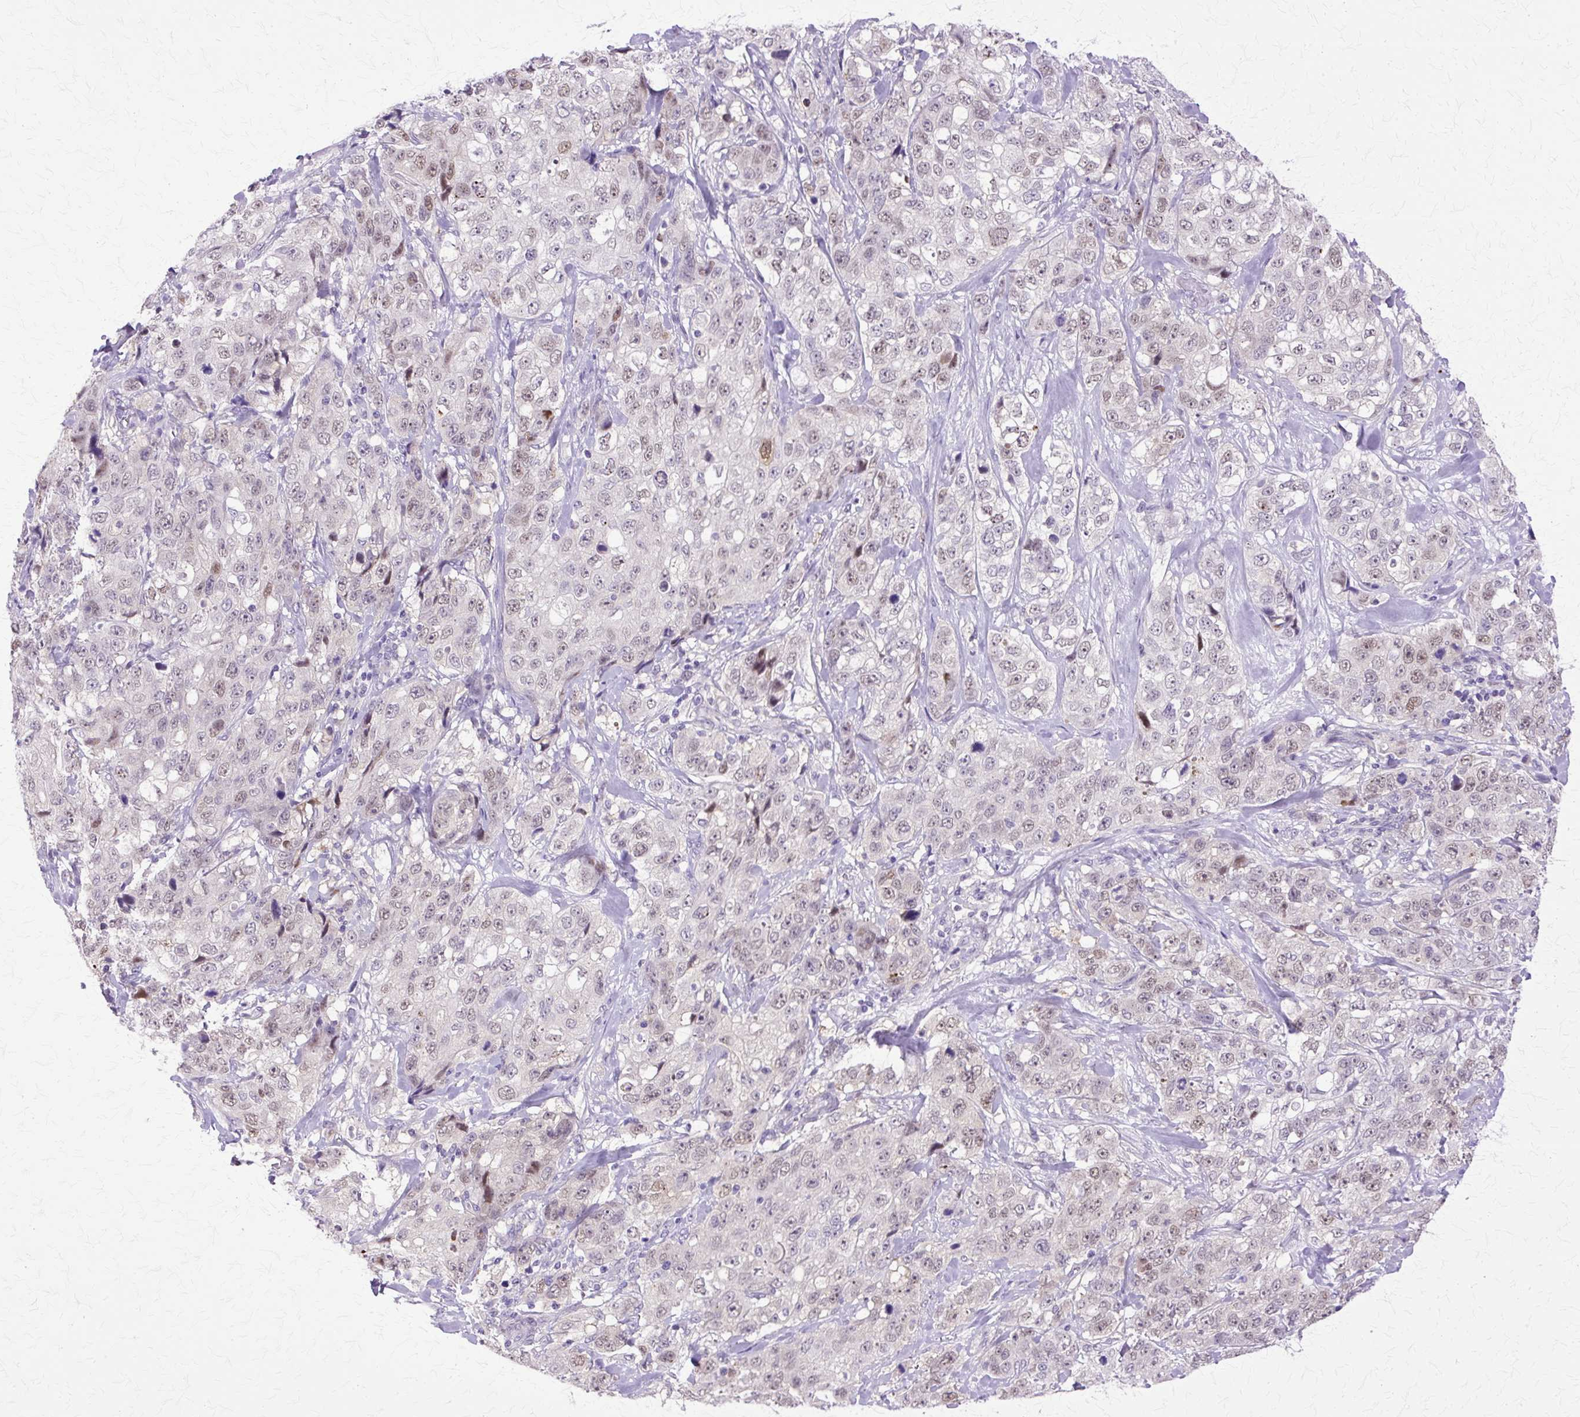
{"staining": {"intensity": "weak", "quantity": "25%-75%", "location": "nuclear"}, "tissue": "stomach cancer", "cell_type": "Tumor cells", "image_type": "cancer", "snomed": [{"axis": "morphology", "description": "Adenocarcinoma, NOS"}, {"axis": "topography", "description": "Stomach"}], "caption": "Tumor cells display low levels of weak nuclear staining in approximately 25%-75% of cells in adenocarcinoma (stomach).", "gene": "HSPA8", "patient": {"sex": "male", "age": 48}}